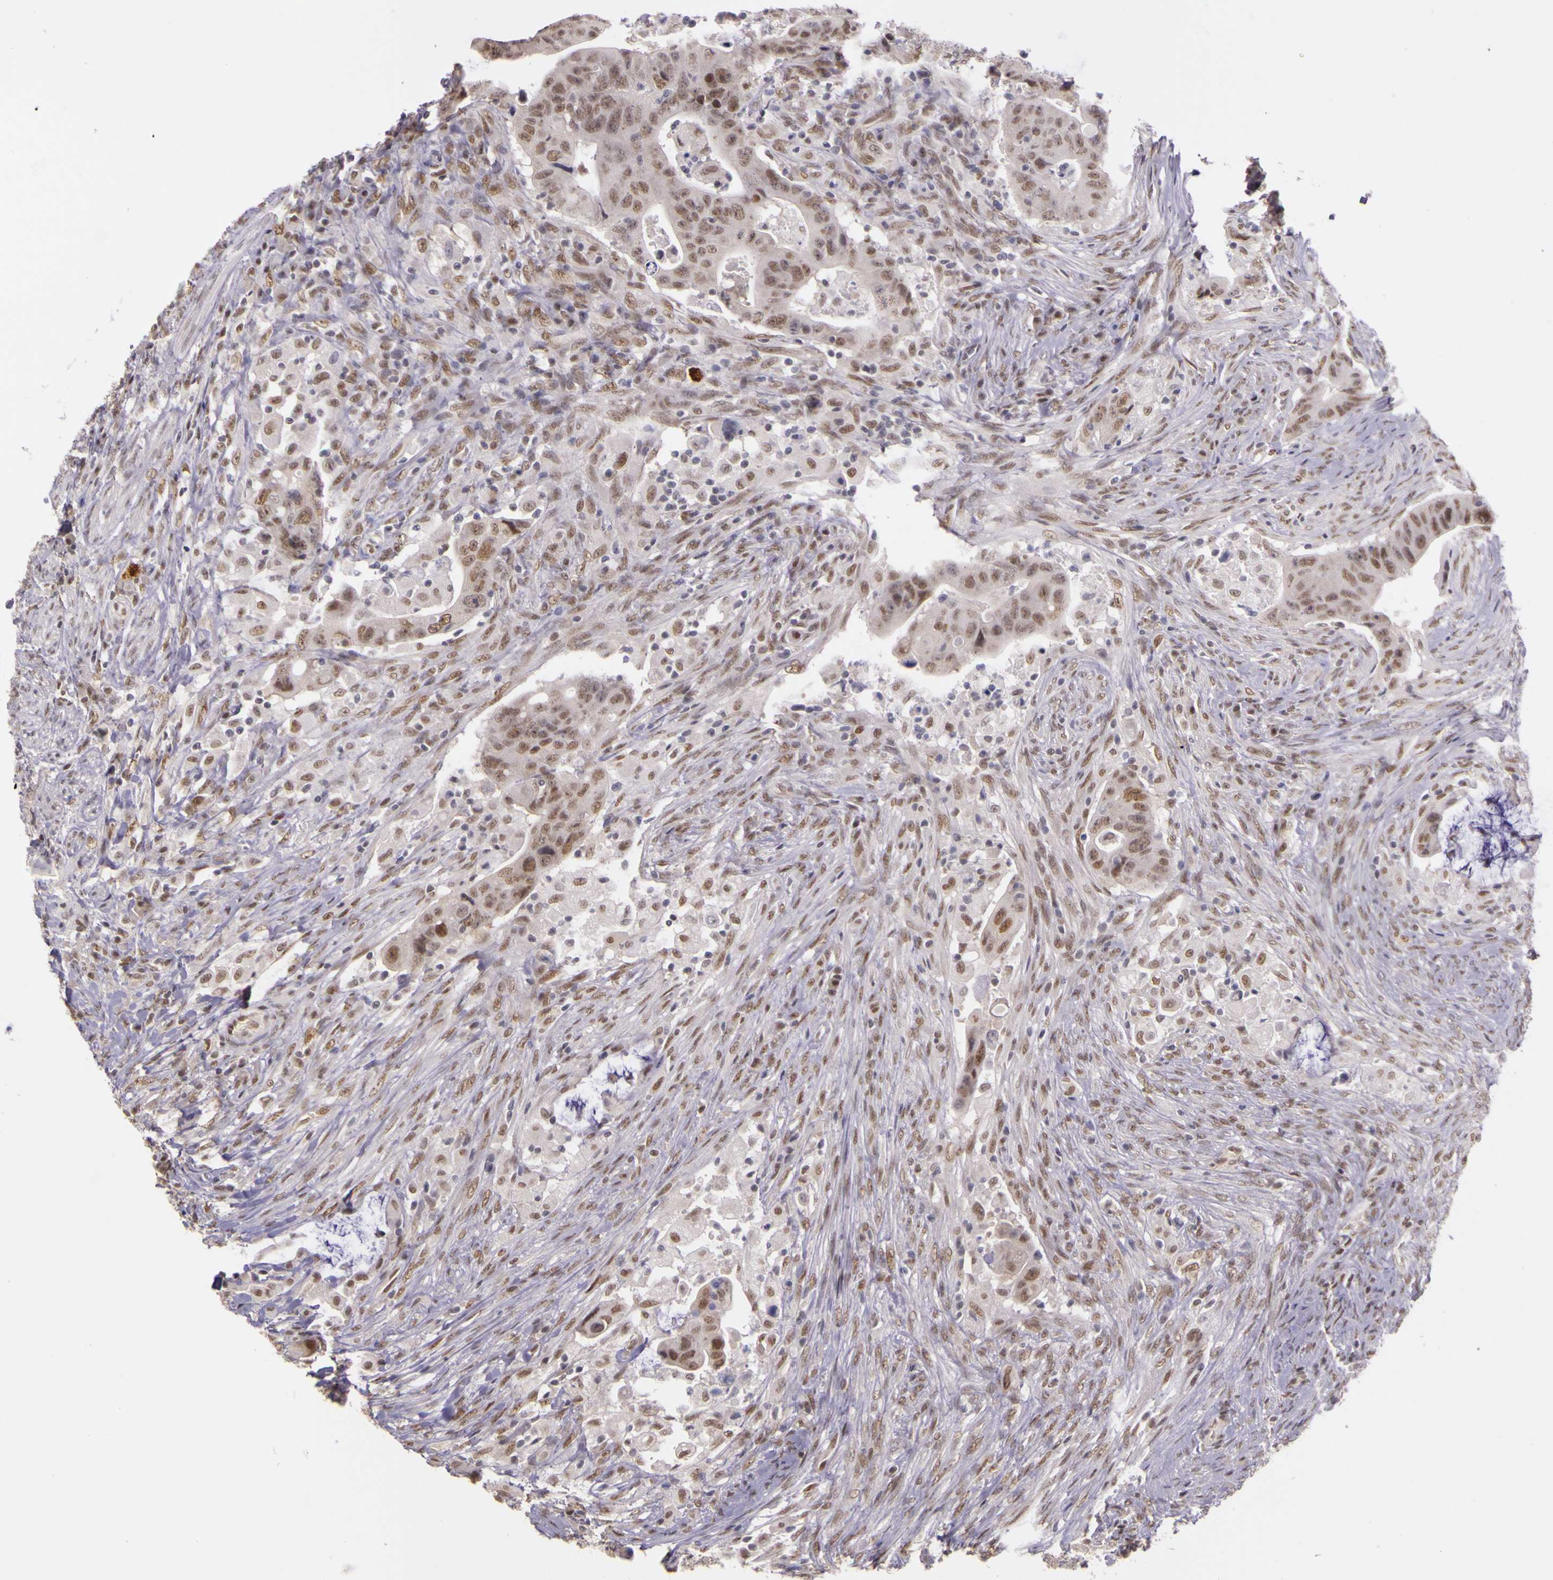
{"staining": {"intensity": "weak", "quantity": ">75%", "location": "nuclear"}, "tissue": "colorectal cancer", "cell_type": "Tumor cells", "image_type": "cancer", "snomed": [{"axis": "morphology", "description": "Adenocarcinoma, NOS"}, {"axis": "topography", "description": "Rectum"}], "caption": "DAB (3,3'-diaminobenzidine) immunohistochemical staining of adenocarcinoma (colorectal) demonstrates weak nuclear protein positivity in approximately >75% of tumor cells.", "gene": "WDR13", "patient": {"sex": "female", "age": 71}}